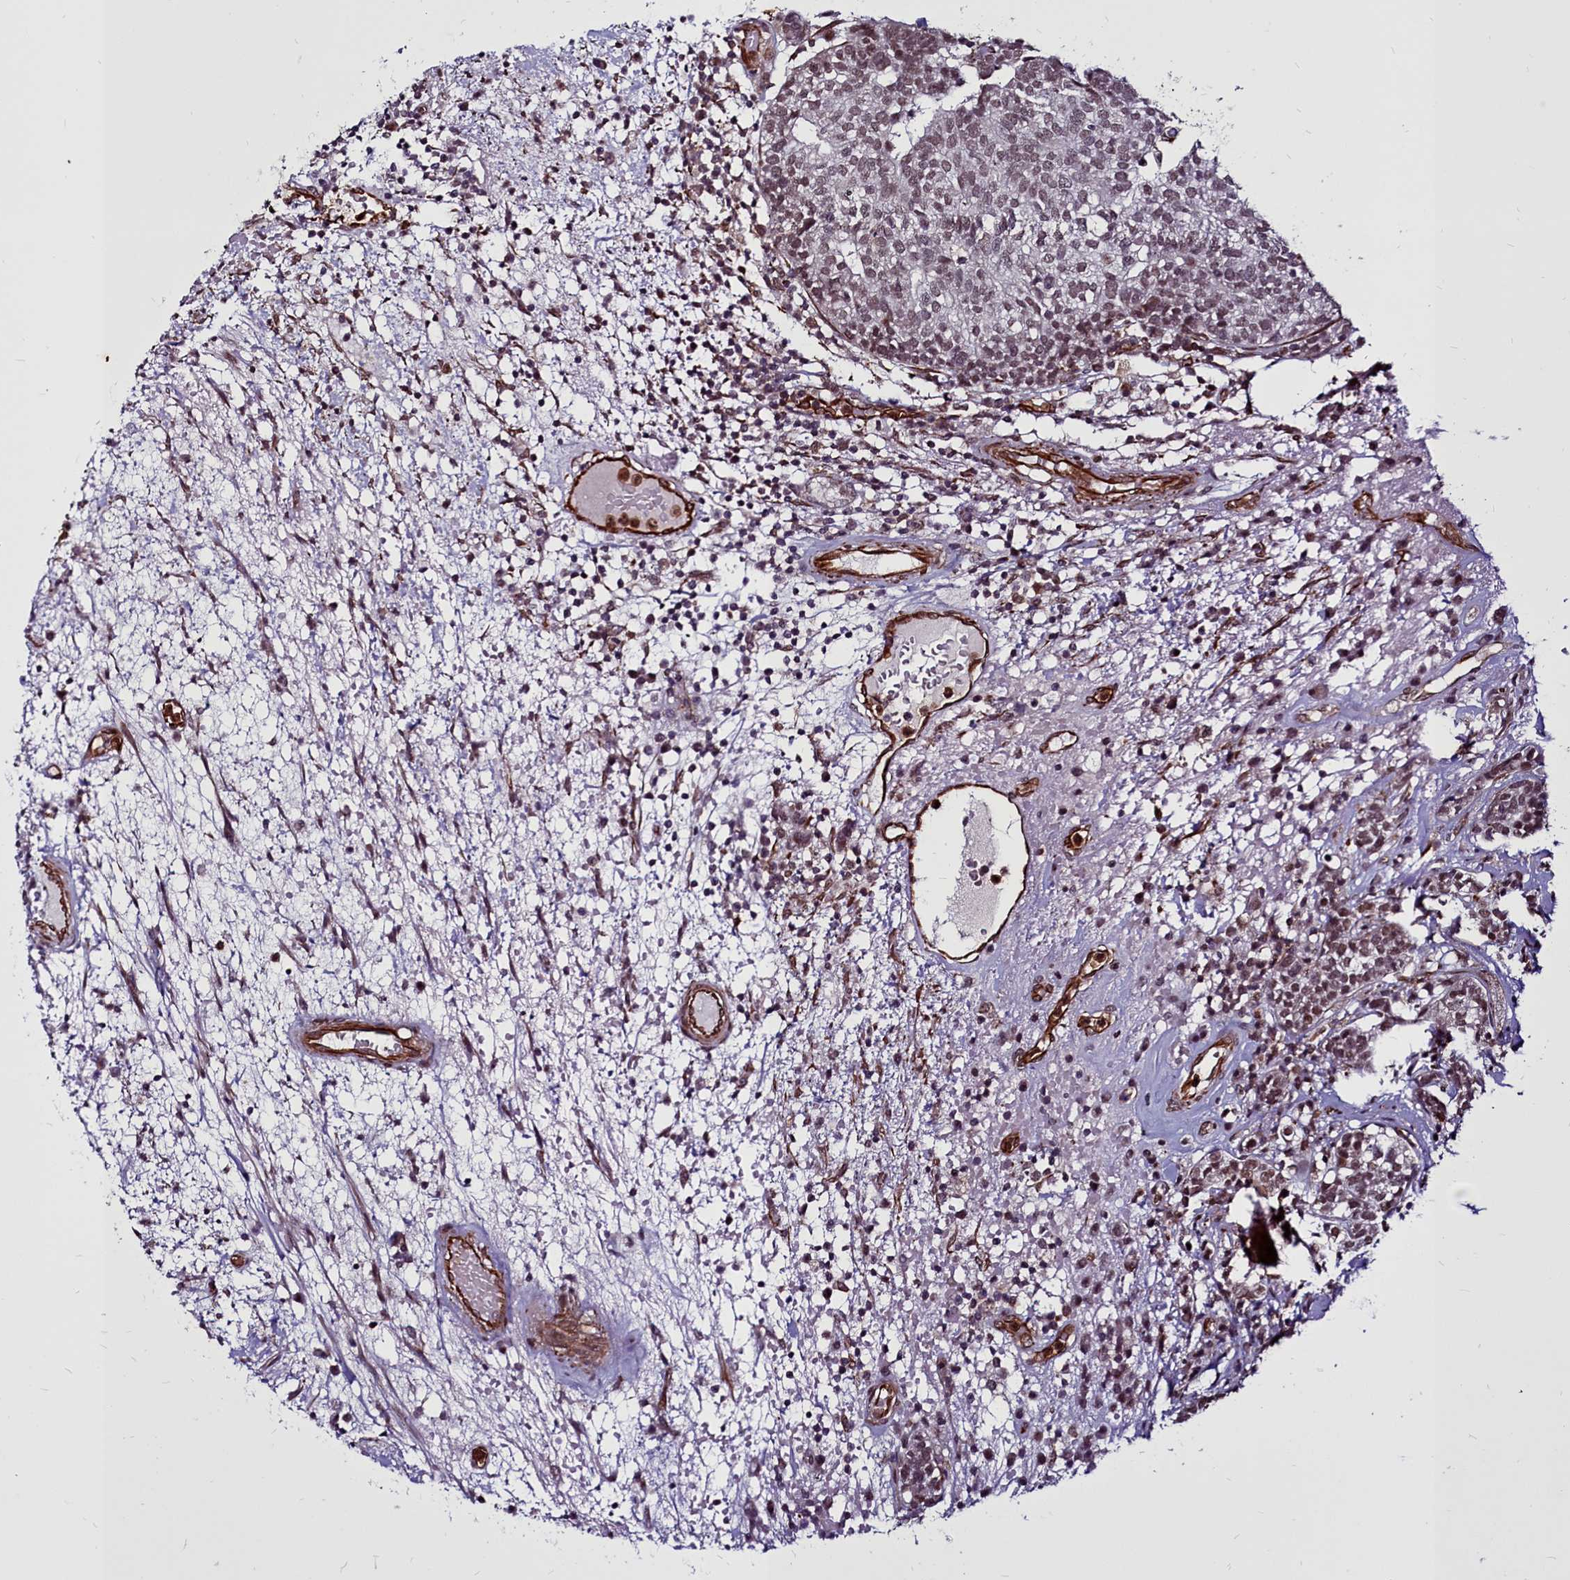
{"staining": {"intensity": "moderate", "quantity": ">75%", "location": "nuclear"}, "tissue": "head and neck cancer", "cell_type": "Tumor cells", "image_type": "cancer", "snomed": [{"axis": "morphology", "description": "Adenocarcinoma, NOS"}, {"axis": "topography", "description": "Salivary gland"}, {"axis": "topography", "description": "Head-Neck"}], "caption": "There is medium levels of moderate nuclear staining in tumor cells of head and neck cancer, as demonstrated by immunohistochemical staining (brown color).", "gene": "CLK3", "patient": {"sex": "female", "age": 65}}